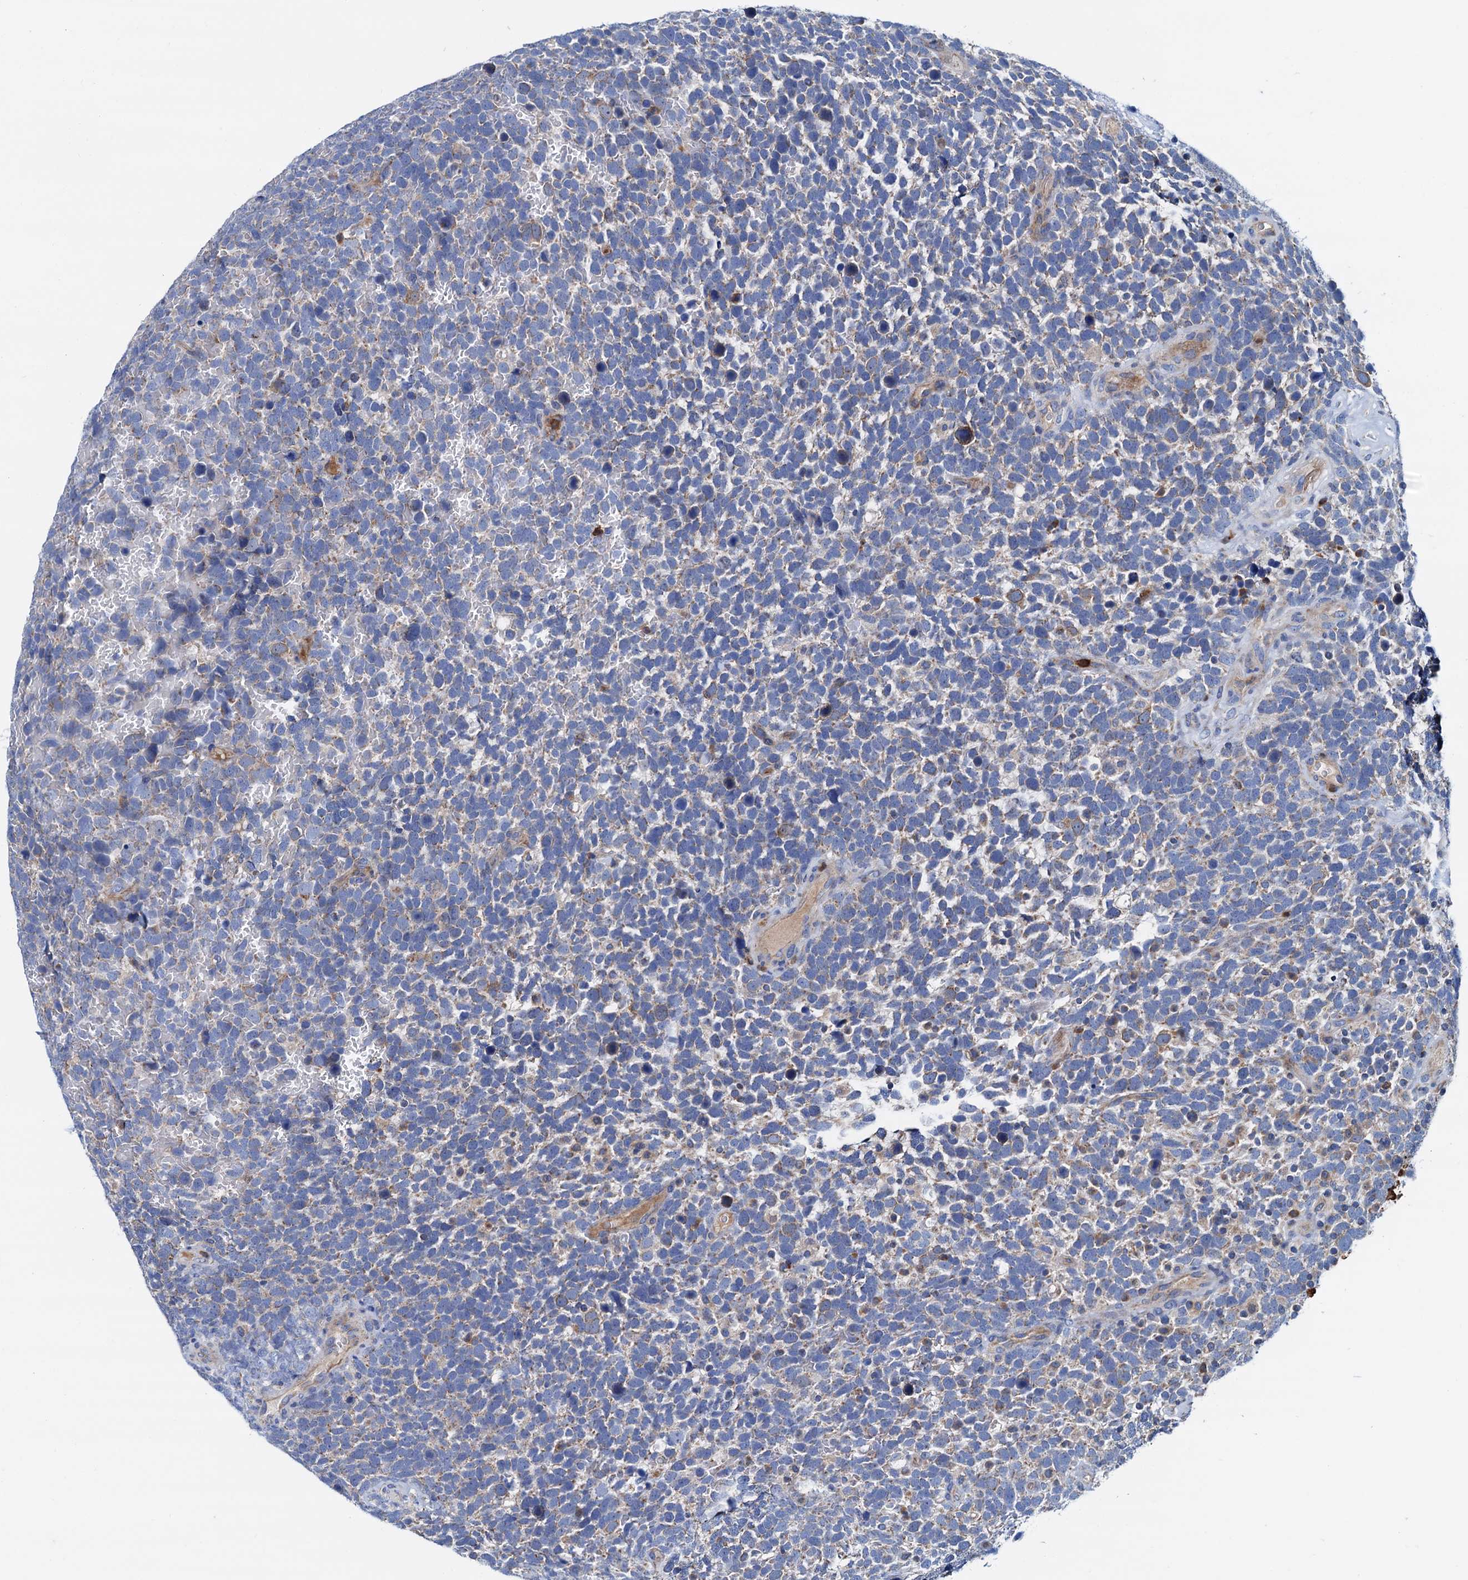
{"staining": {"intensity": "negative", "quantity": "none", "location": "none"}, "tissue": "urothelial cancer", "cell_type": "Tumor cells", "image_type": "cancer", "snomed": [{"axis": "morphology", "description": "Urothelial carcinoma, High grade"}, {"axis": "topography", "description": "Urinary bladder"}], "caption": "Immunohistochemistry image of human urothelial carcinoma (high-grade) stained for a protein (brown), which shows no staining in tumor cells. (DAB (3,3'-diaminobenzidine) immunohistochemistry, high magnification).", "gene": "RASSF9", "patient": {"sex": "female", "age": 82}}